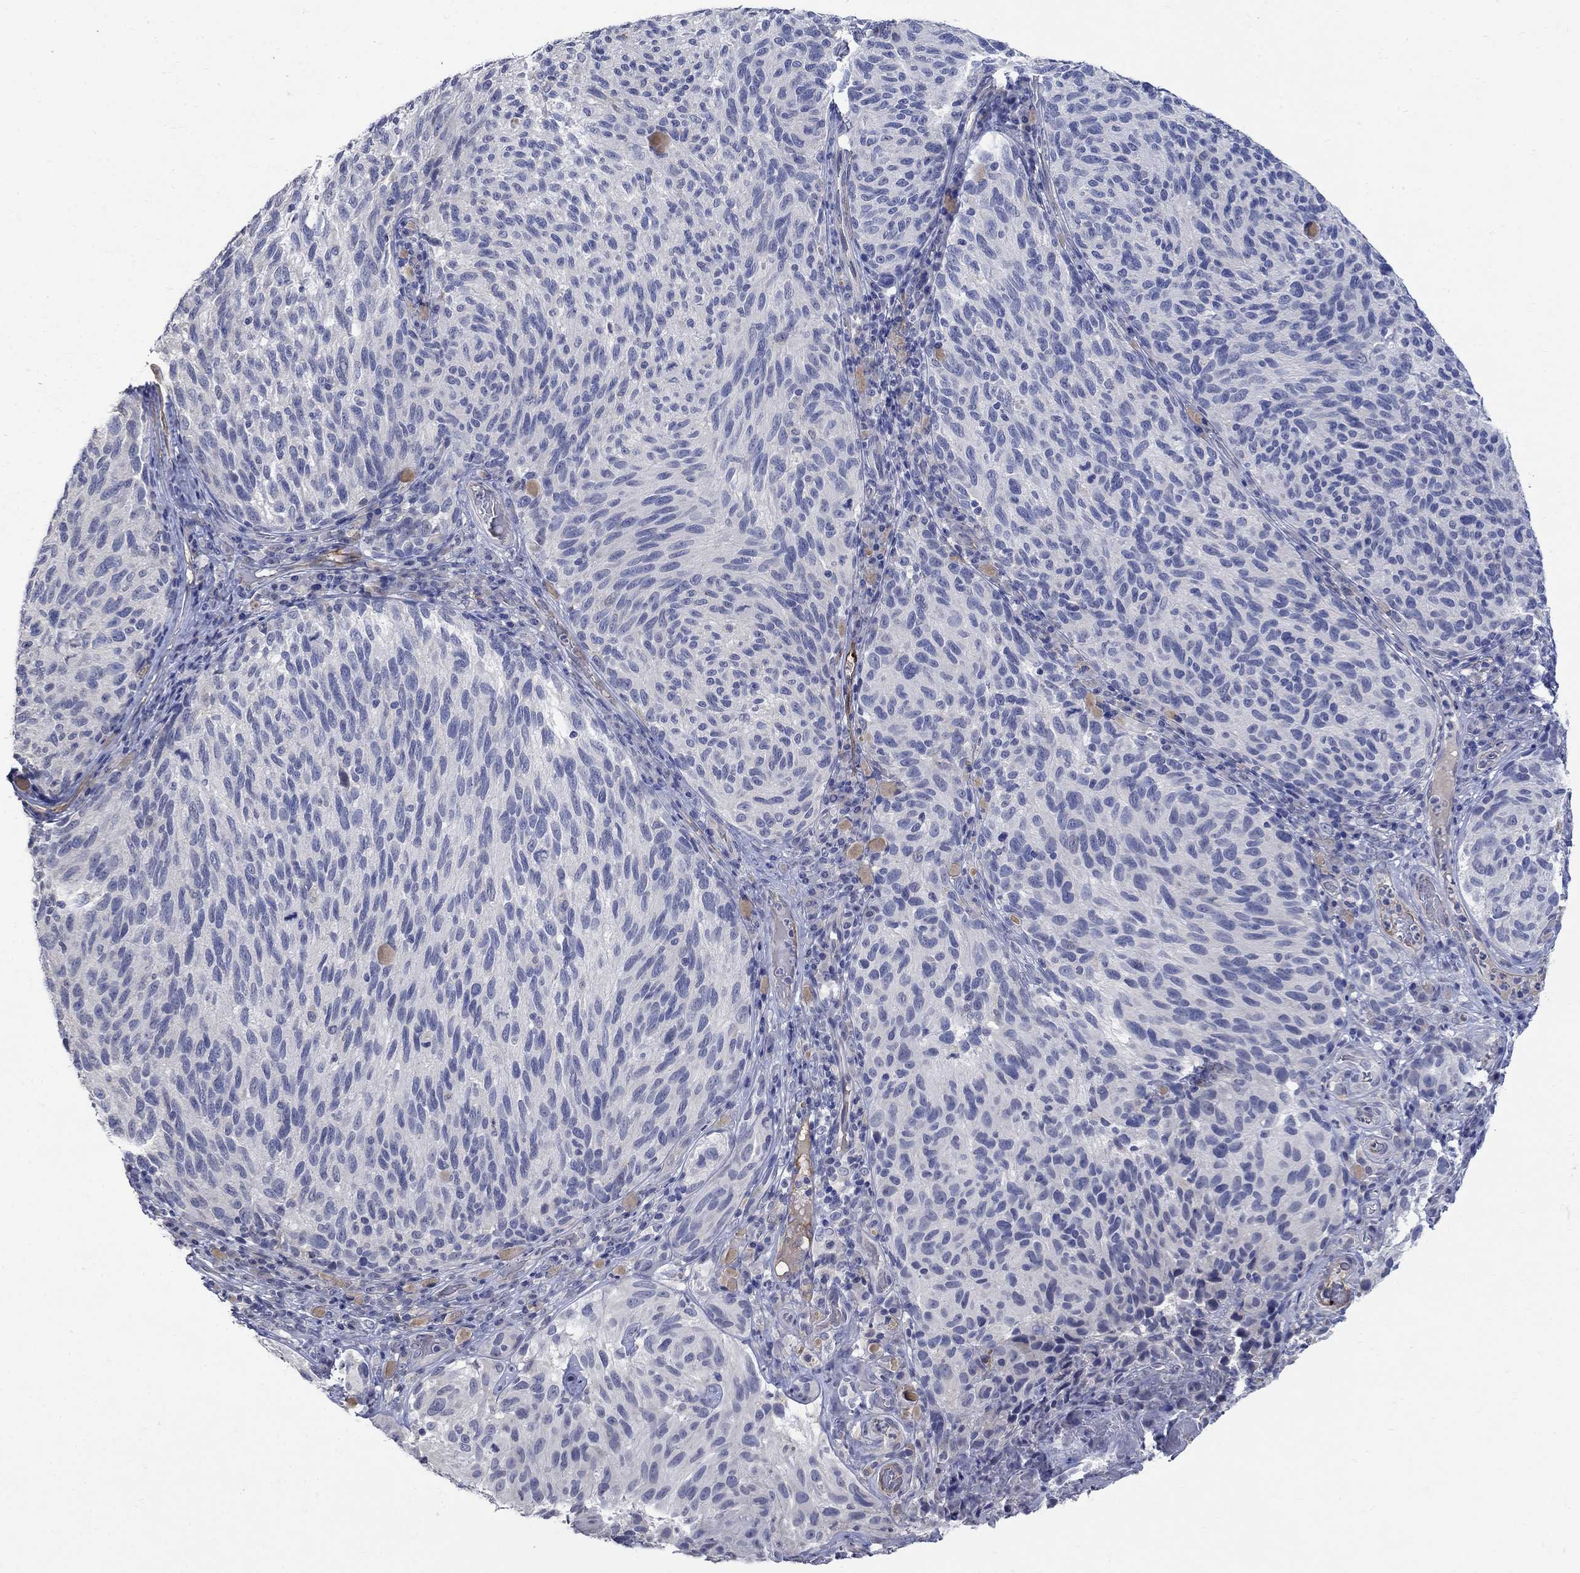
{"staining": {"intensity": "negative", "quantity": "none", "location": "none"}, "tissue": "melanoma", "cell_type": "Tumor cells", "image_type": "cancer", "snomed": [{"axis": "morphology", "description": "Malignant melanoma, NOS"}, {"axis": "topography", "description": "Skin"}], "caption": "Micrograph shows no significant protein positivity in tumor cells of malignant melanoma. (DAB immunohistochemistry (IHC) with hematoxylin counter stain).", "gene": "TGM2", "patient": {"sex": "female", "age": 73}}